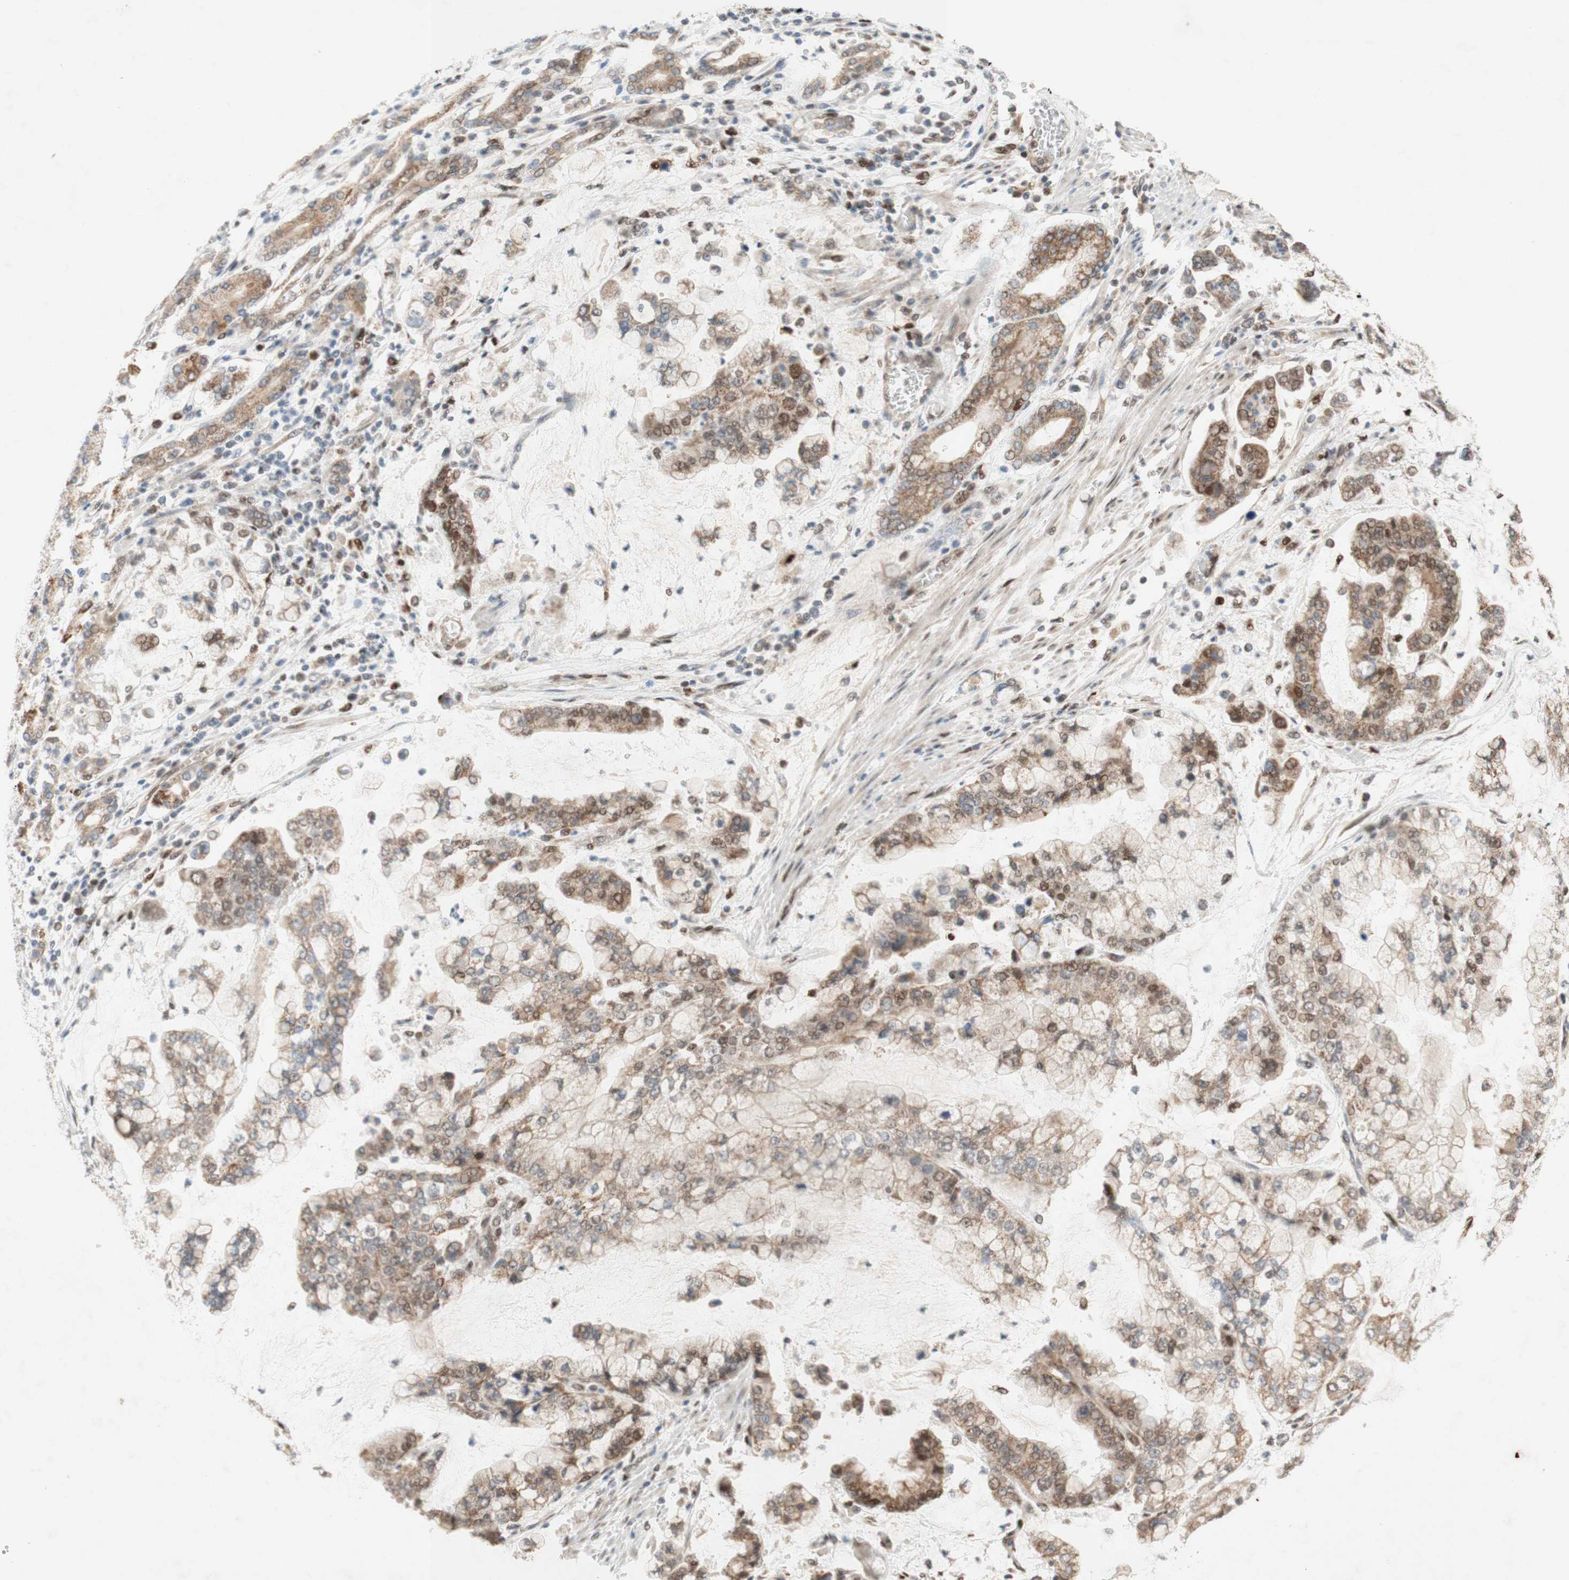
{"staining": {"intensity": "moderate", "quantity": "25%-75%", "location": "cytoplasmic/membranous,nuclear"}, "tissue": "stomach cancer", "cell_type": "Tumor cells", "image_type": "cancer", "snomed": [{"axis": "morphology", "description": "Normal tissue, NOS"}, {"axis": "morphology", "description": "Adenocarcinoma, NOS"}, {"axis": "topography", "description": "Stomach, upper"}, {"axis": "topography", "description": "Stomach"}], "caption": "Protein expression analysis of stomach adenocarcinoma shows moderate cytoplasmic/membranous and nuclear positivity in approximately 25%-75% of tumor cells. The staining is performed using DAB (3,3'-diaminobenzidine) brown chromogen to label protein expression. The nuclei are counter-stained blue using hematoxylin.", "gene": "DNMT3A", "patient": {"sex": "male", "age": 76}}